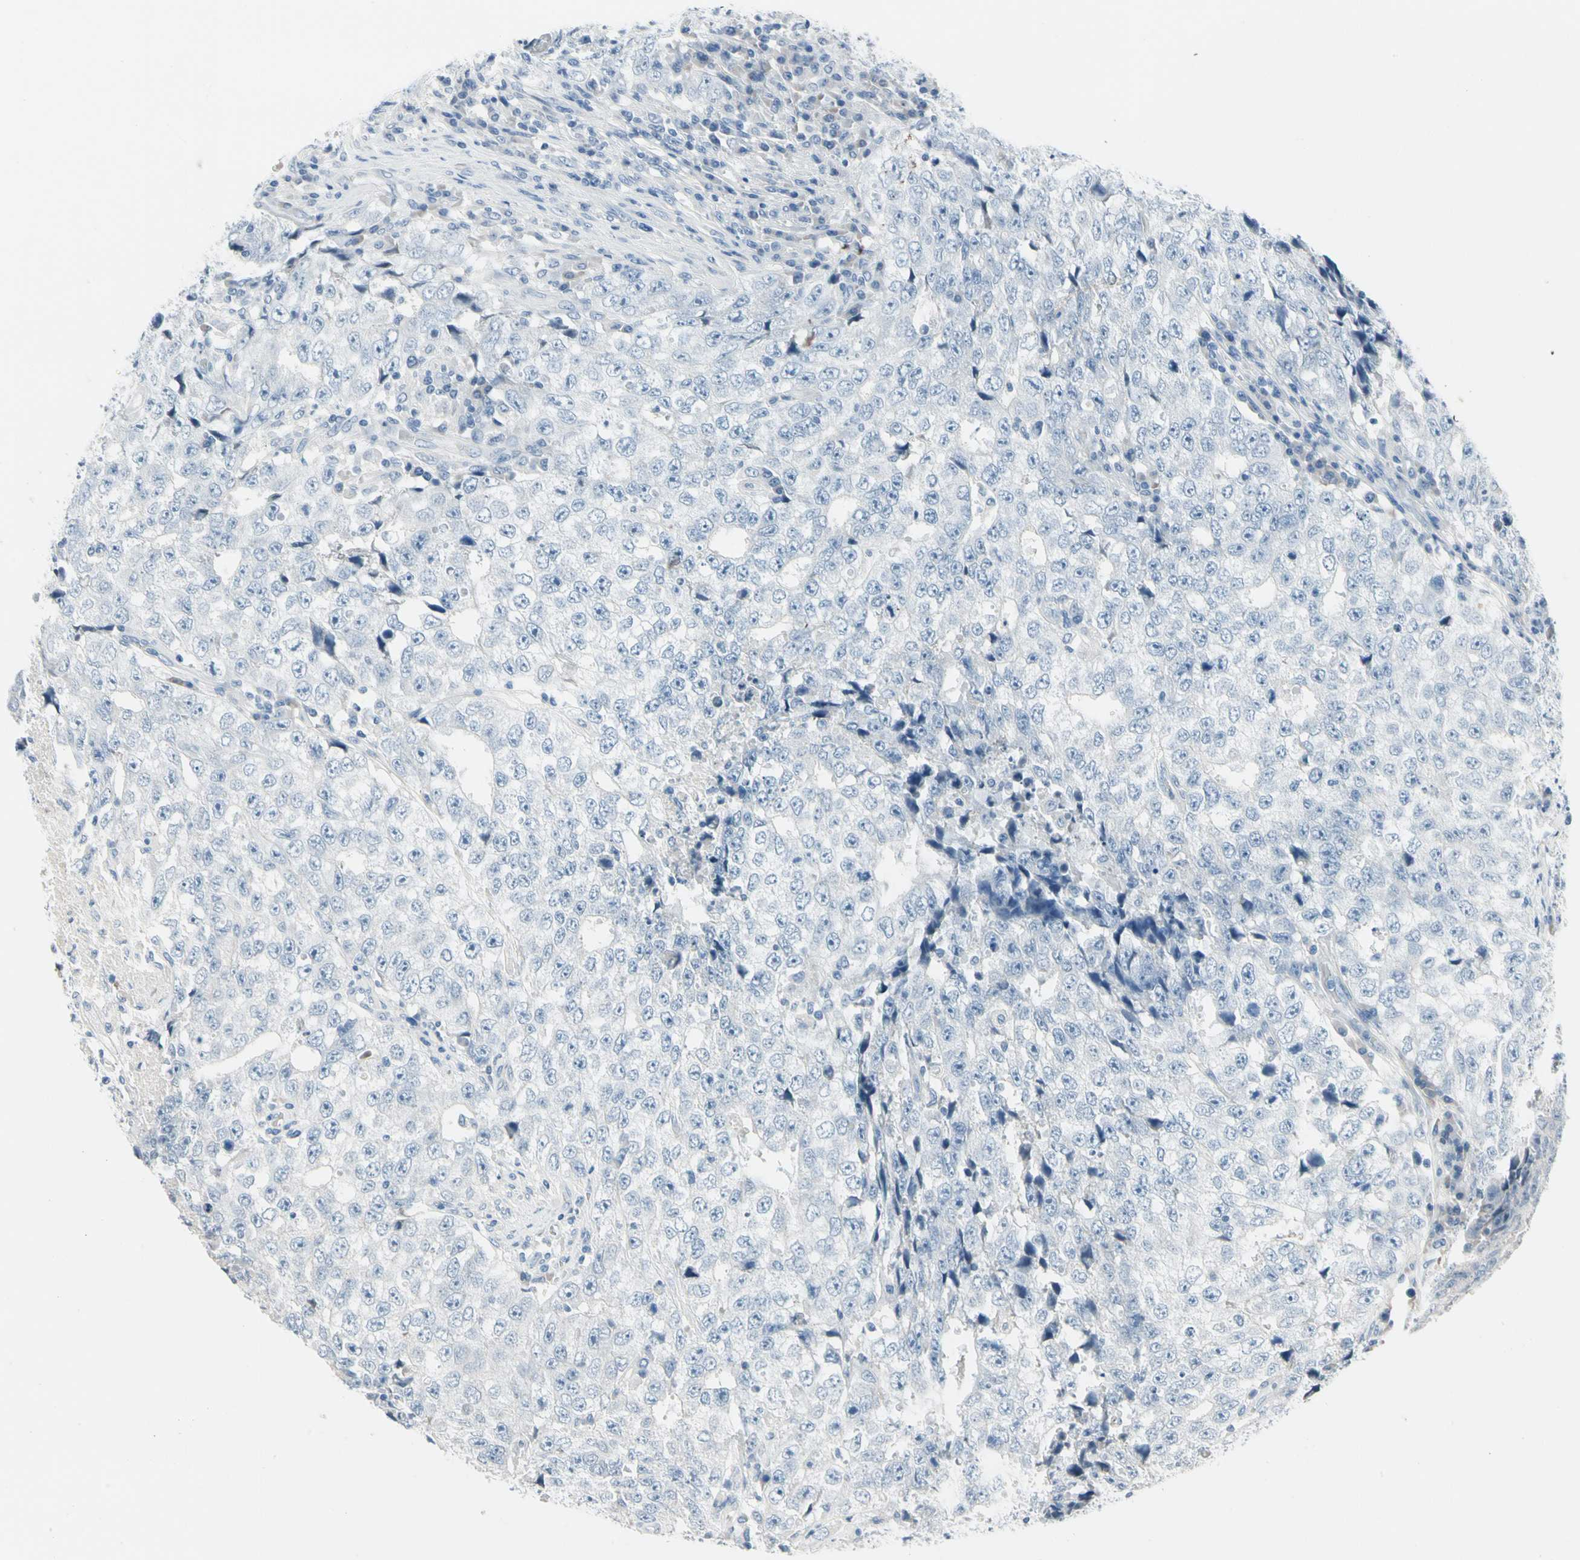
{"staining": {"intensity": "negative", "quantity": "none", "location": "none"}, "tissue": "testis cancer", "cell_type": "Tumor cells", "image_type": "cancer", "snomed": [{"axis": "morphology", "description": "Necrosis, NOS"}, {"axis": "morphology", "description": "Carcinoma, Embryonal, NOS"}, {"axis": "topography", "description": "Testis"}], "caption": "Tumor cells show no significant staining in testis cancer (embryonal carcinoma). Brightfield microscopy of IHC stained with DAB (3,3'-diaminobenzidine) (brown) and hematoxylin (blue), captured at high magnification.", "gene": "PGR", "patient": {"sex": "male", "age": 19}}